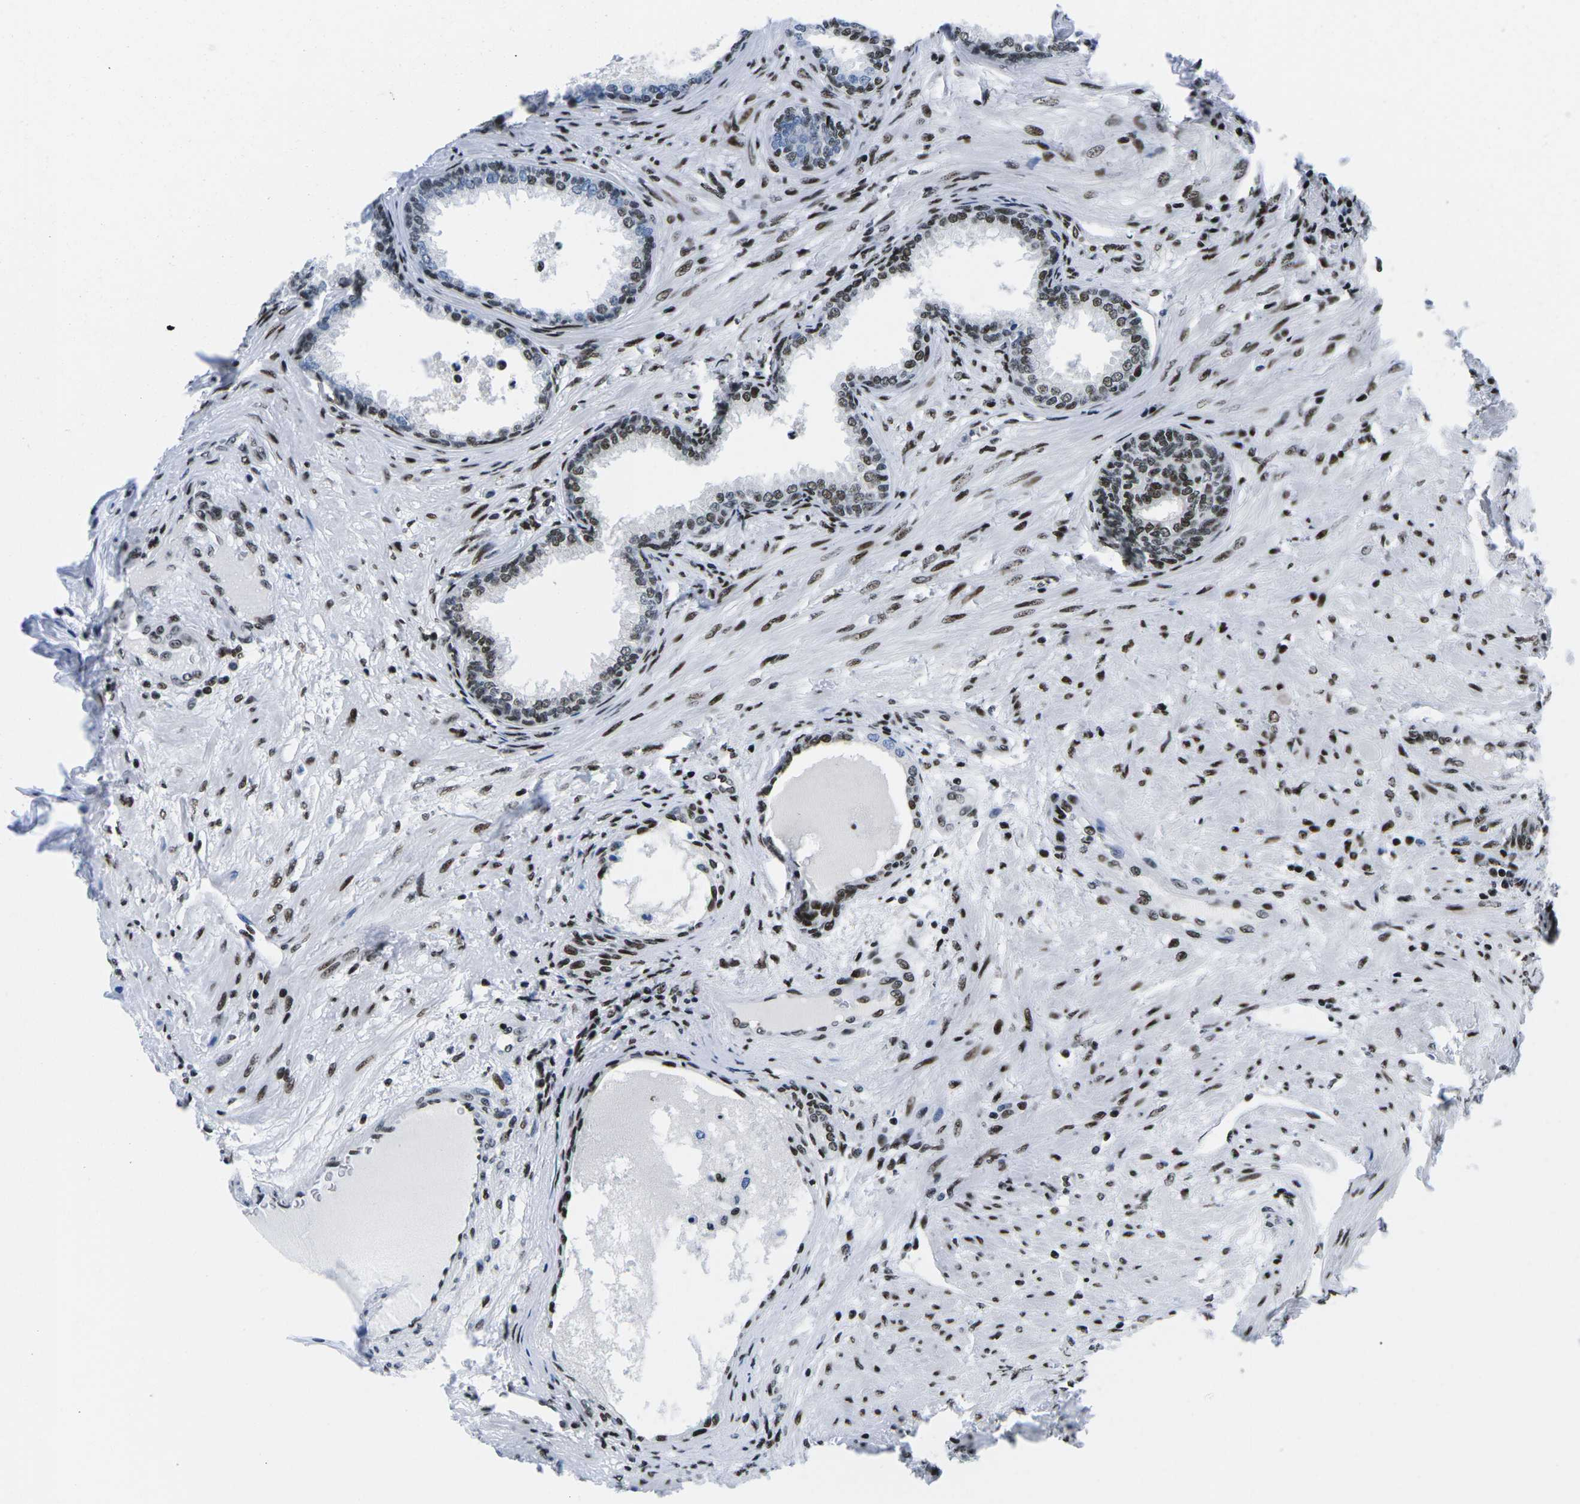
{"staining": {"intensity": "strong", "quantity": "25%-75%", "location": "nuclear"}, "tissue": "prostate", "cell_type": "Glandular cells", "image_type": "normal", "snomed": [{"axis": "morphology", "description": "Normal tissue, NOS"}, {"axis": "topography", "description": "Prostate"}], "caption": "High-magnification brightfield microscopy of benign prostate stained with DAB (brown) and counterstained with hematoxylin (blue). glandular cells exhibit strong nuclear staining is identified in approximately25%-75% of cells.", "gene": "ATF1", "patient": {"sex": "male", "age": 76}}